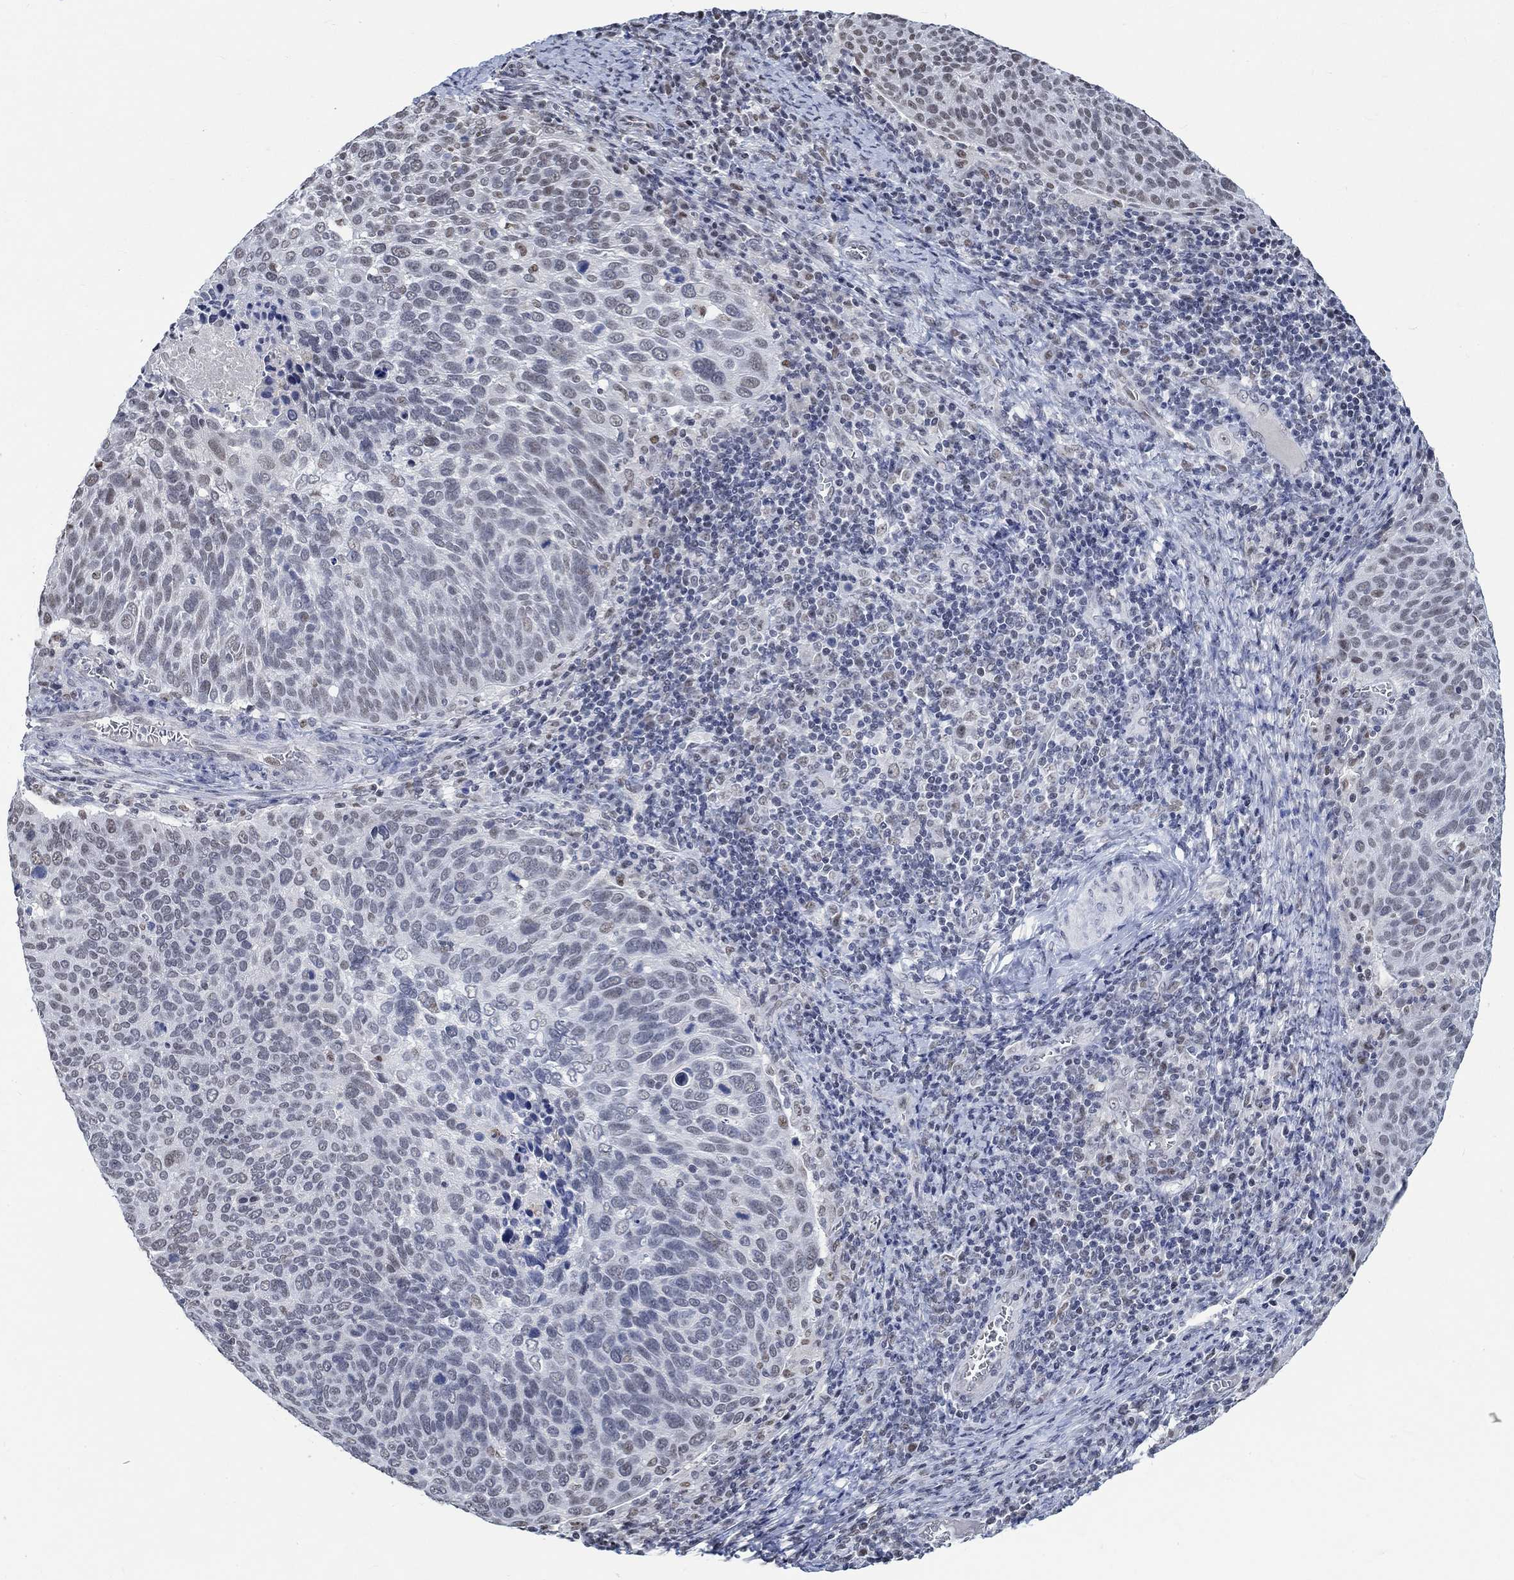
{"staining": {"intensity": "negative", "quantity": "none", "location": "none"}, "tissue": "cervical cancer", "cell_type": "Tumor cells", "image_type": "cancer", "snomed": [{"axis": "morphology", "description": "Squamous cell carcinoma, NOS"}, {"axis": "topography", "description": "Cervix"}], "caption": "Immunohistochemistry (IHC) of cervical cancer (squamous cell carcinoma) shows no staining in tumor cells.", "gene": "KCNH8", "patient": {"sex": "female", "age": 39}}